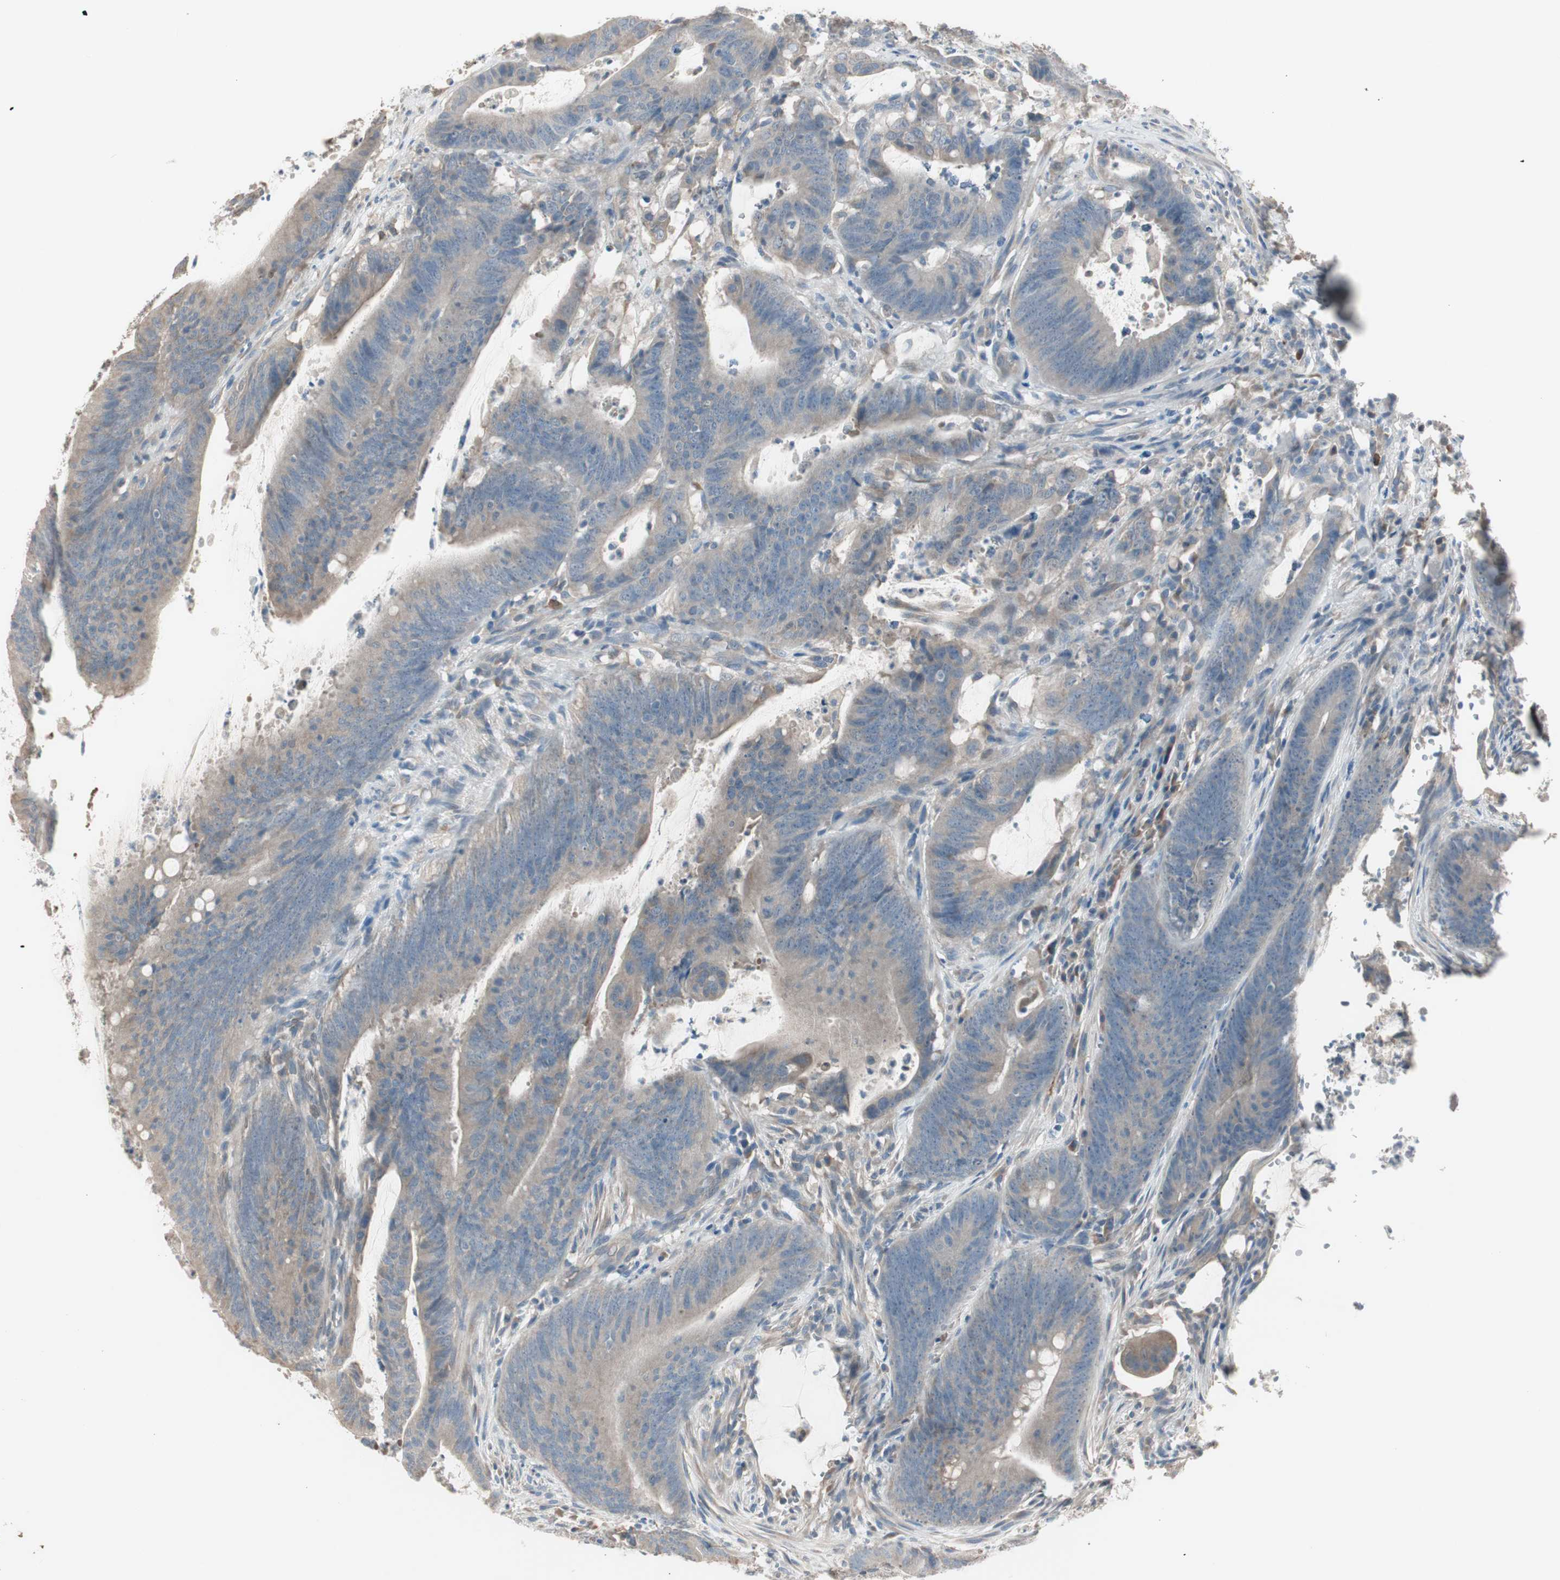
{"staining": {"intensity": "weak", "quantity": ">75%", "location": "cytoplasmic/membranous"}, "tissue": "colorectal cancer", "cell_type": "Tumor cells", "image_type": "cancer", "snomed": [{"axis": "morphology", "description": "Adenocarcinoma, NOS"}, {"axis": "topography", "description": "Rectum"}], "caption": "A histopathology image of human colorectal cancer stained for a protein displays weak cytoplasmic/membranous brown staining in tumor cells.", "gene": "MAPRE3", "patient": {"sex": "female", "age": 66}}